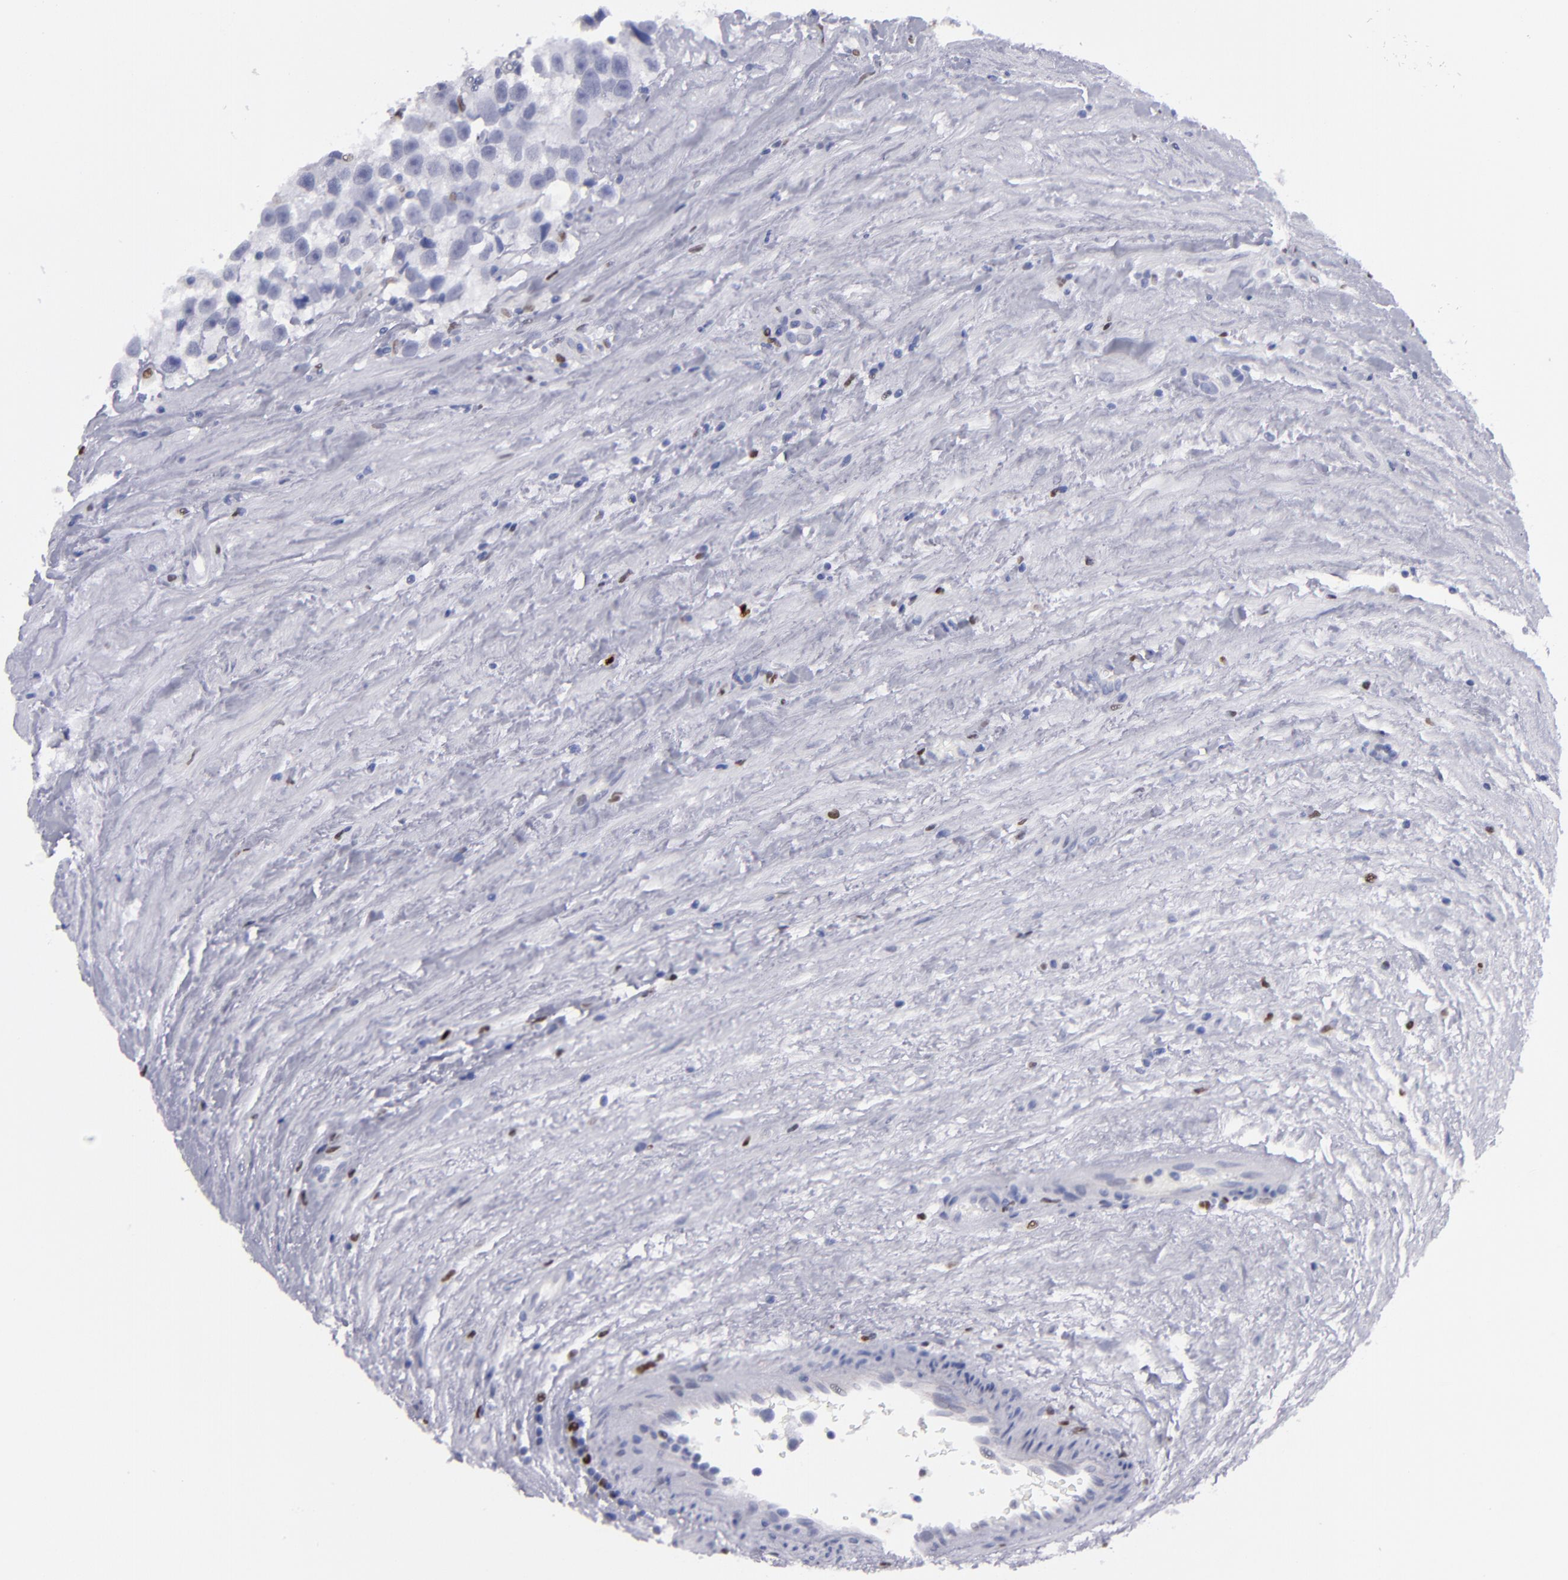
{"staining": {"intensity": "negative", "quantity": "none", "location": "none"}, "tissue": "testis cancer", "cell_type": "Tumor cells", "image_type": "cancer", "snomed": [{"axis": "morphology", "description": "Seminoma, NOS"}, {"axis": "topography", "description": "Testis"}], "caption": "Human testis seminoma stained for a protein using immunohistochemistry (IHC) demonstrates no expression in tumor cells.", "gene": "IRF8", "patient": {"sex": "male", "age": 43}}